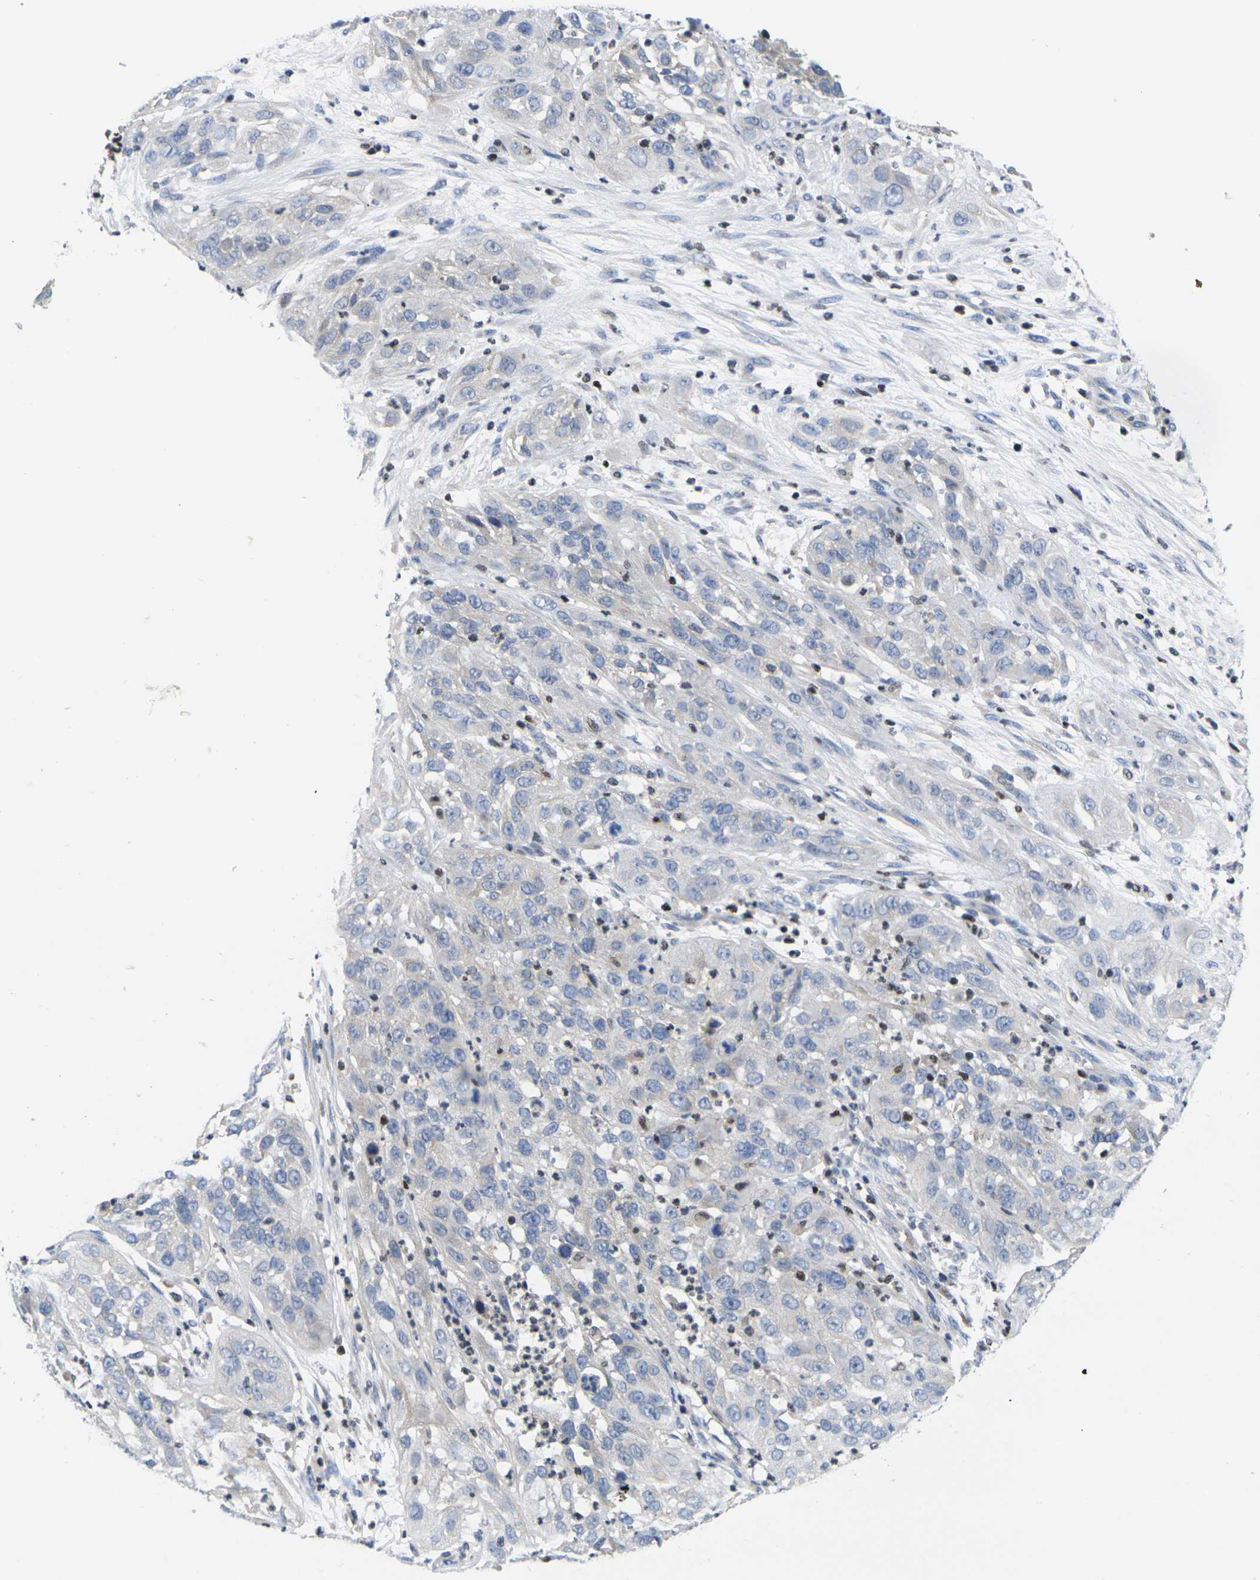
{"staining": {"intensity": "negative", "quantity": "none", "location": "none"}, "tissue": "cervical cancer", "cell_type": "Tumor cells", "image_type": "cancer", "snomed": [{"axis": "morphology", "description": "Squamous cell carcinoma, NOS"}, {"axis": "topography", "description": "Cervix"}], "caption": "IHC histopathology image of human cervical squamous cell carcinoma stained for a protein (brown), which exhibits no staining in tumor cells. Nuclei are stained in blue.", "gene": "IKZF1", "patient": {"sex": "female", "age": 32}}